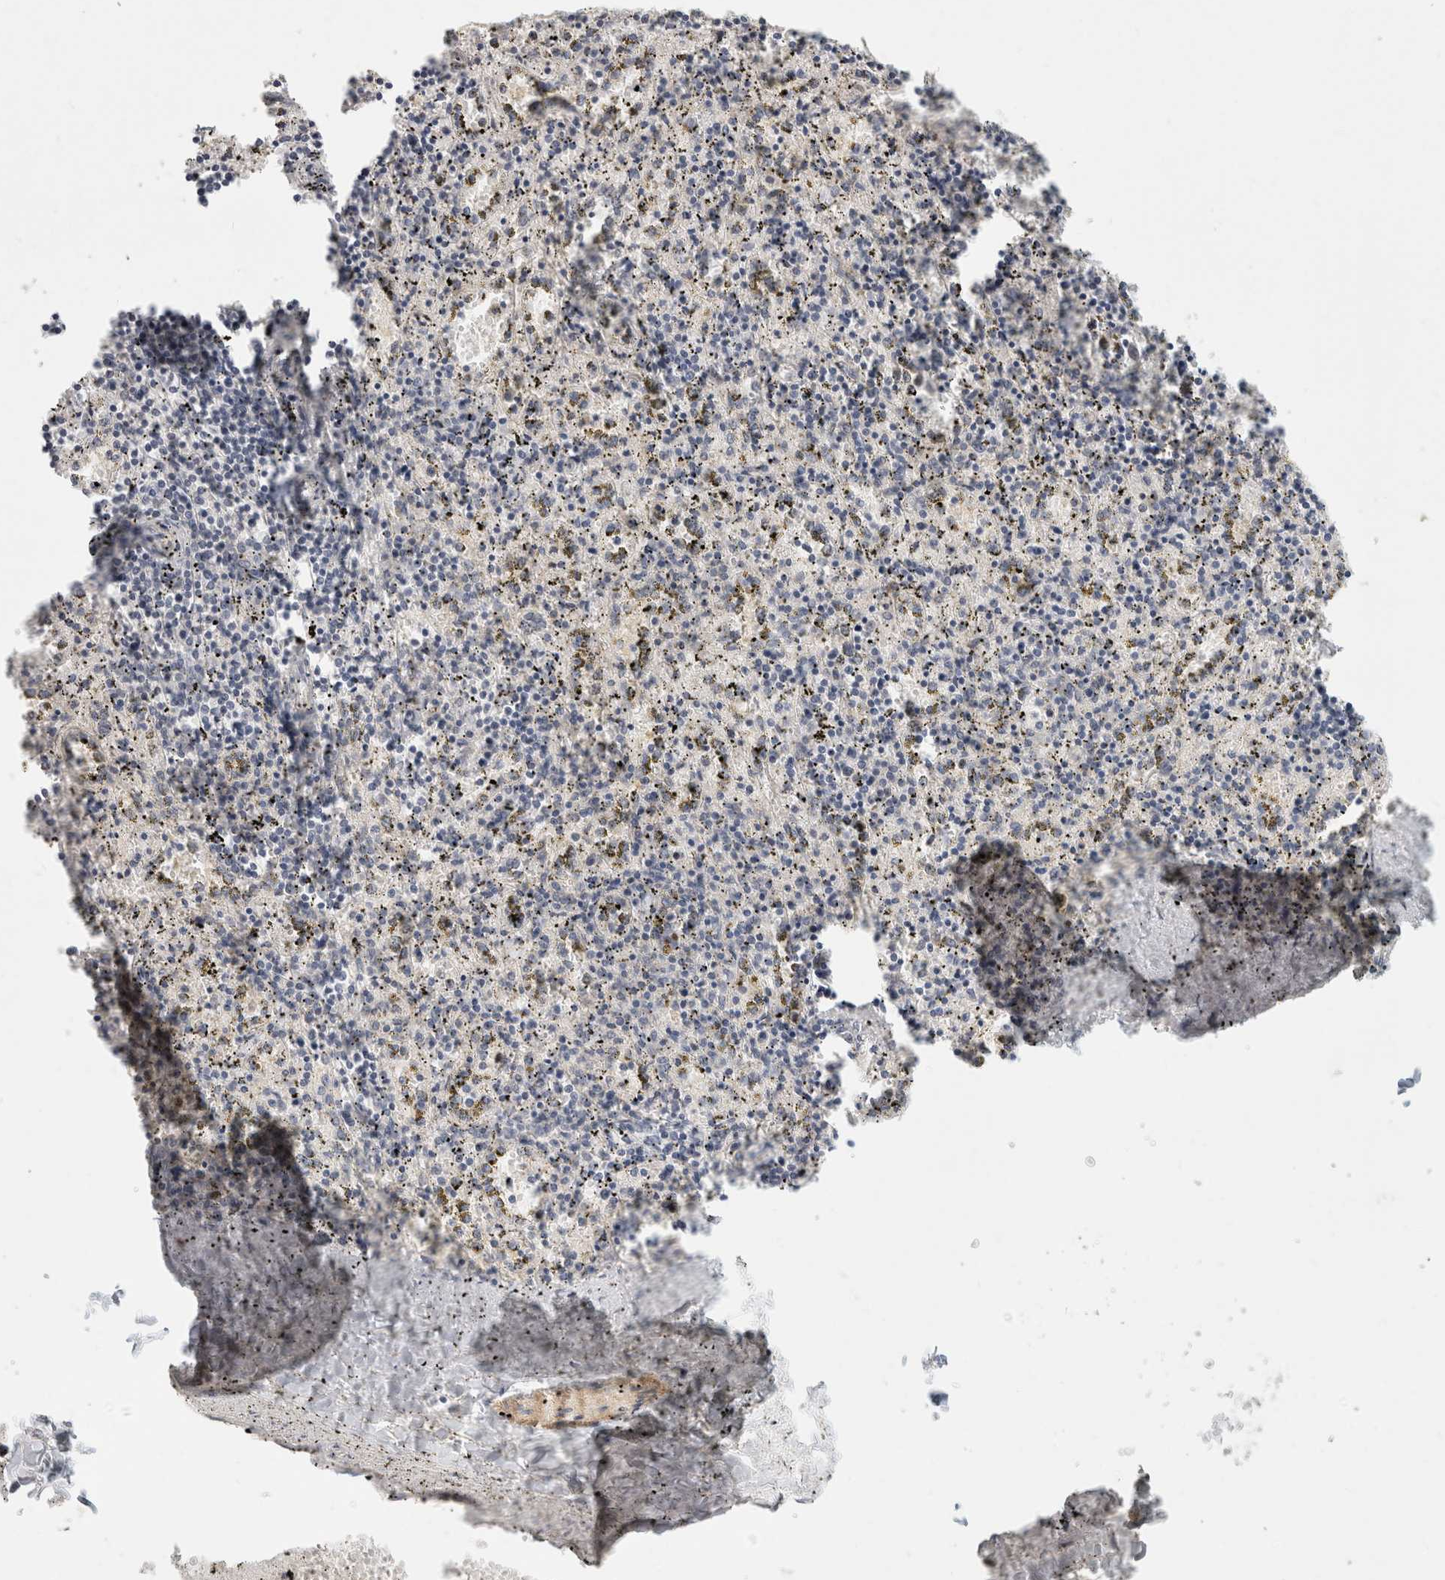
{"staining": {"intensity": "weak", "quantity": "<25%", "location": "cytoplasmic/membranous"}, "tissue": "spleen", "cell_type": "Cells in red pulp", "image_type": "normal", "snomed": [{"axis": "morphology", "description": "Normal tissue, NOS"}, {"axis": "topography", "description": "Spleen"}], "caption": "Immunohistochemistry (IHC) photomicrograph of unremarkable human spleen stained for a protein (brown), which reveals no positivity in cells in red pulp.", "gene": "CHRM4", "patient": {"sex": "male", "age": 11}}